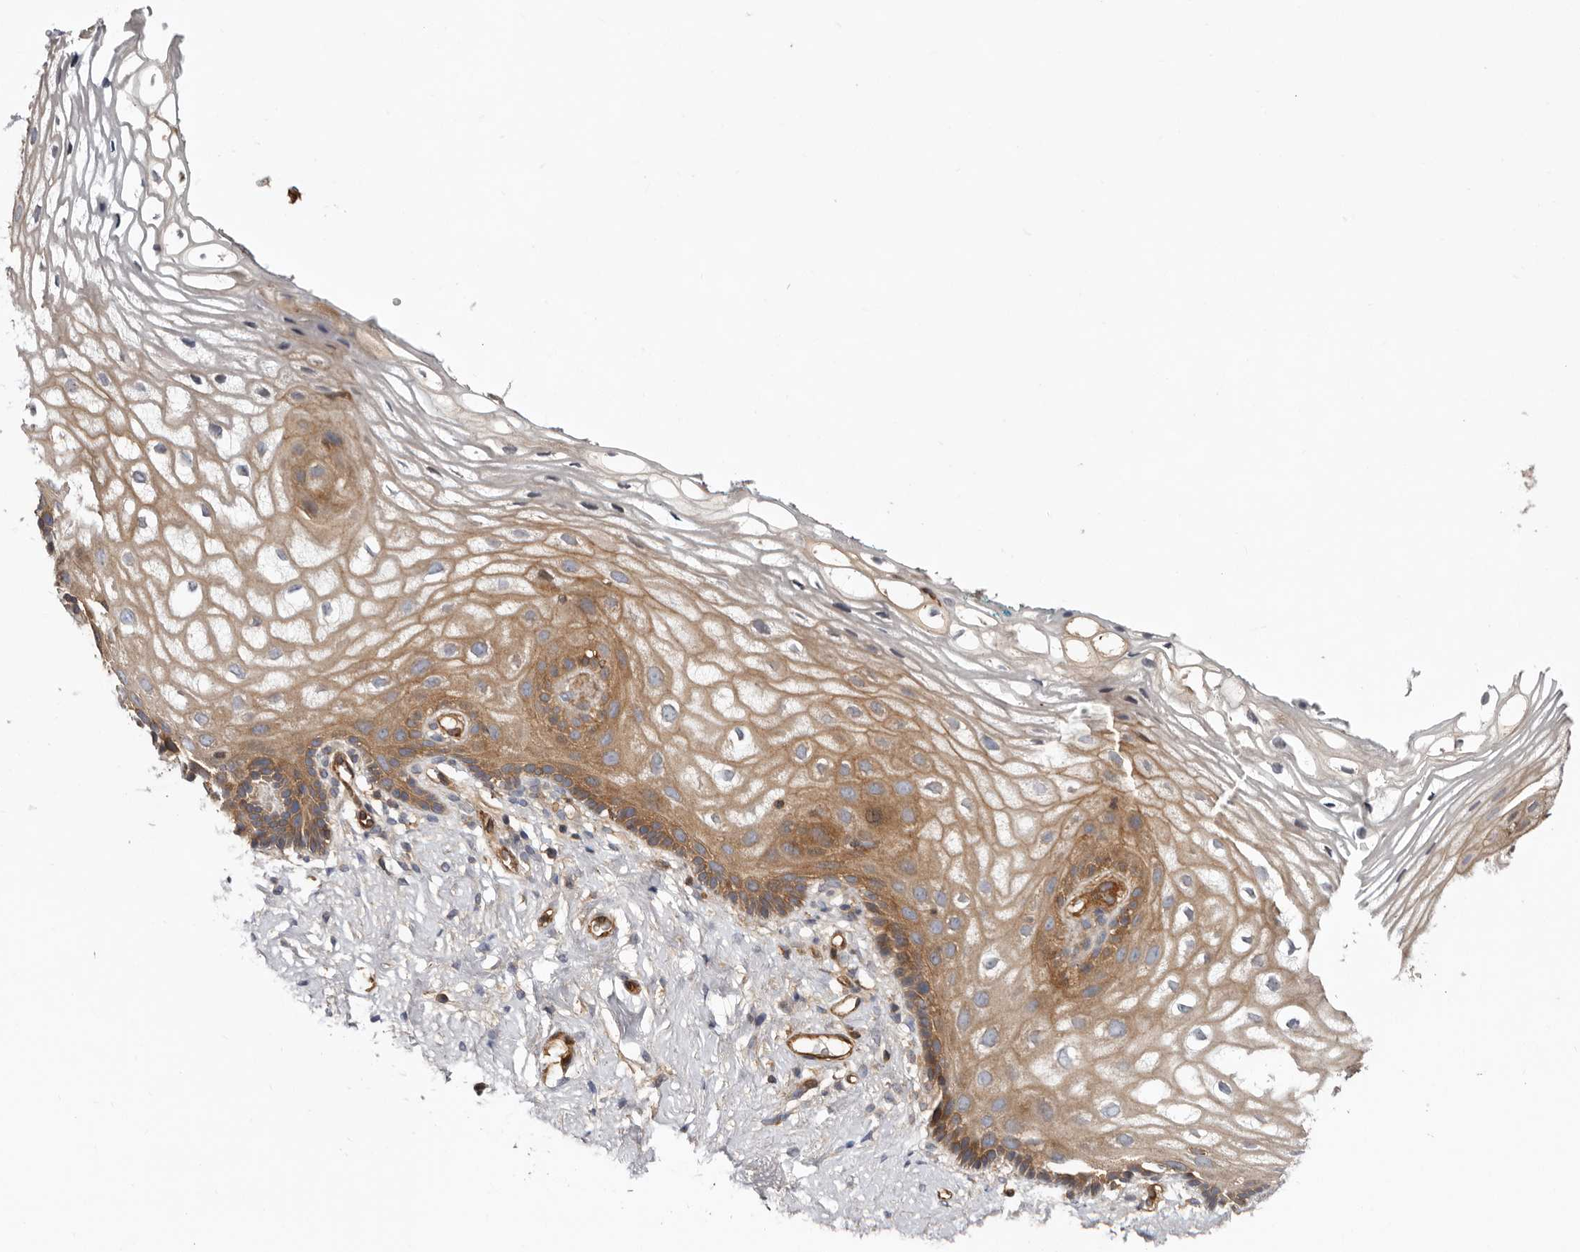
{"staining": {"intensity": "moderate", "quantity": ">75%", "location": "cytoplasmic/membranous"}, "tissue": "vagina", "cell_type": "Squamous epithelial cells", "image_type": "normal", "snomed": [{"axis": "morphology", "description": "Normal tissue, NOS"}, {"axis": "morphology", "description": "Adenocarcinoma, NOS"}, {"axis": "topography", "description": "Rectum"}, {"axis": "topography", "description": "Vagina"}], "caption": "A brown stain labels moderate cytoplasmic/membranous expression of a protein in squamous epithelial cells of benign vagina. Nuclei are stained in blue.", "gene": "TMC7", "patient": {"sex": "female", "age": 71}}